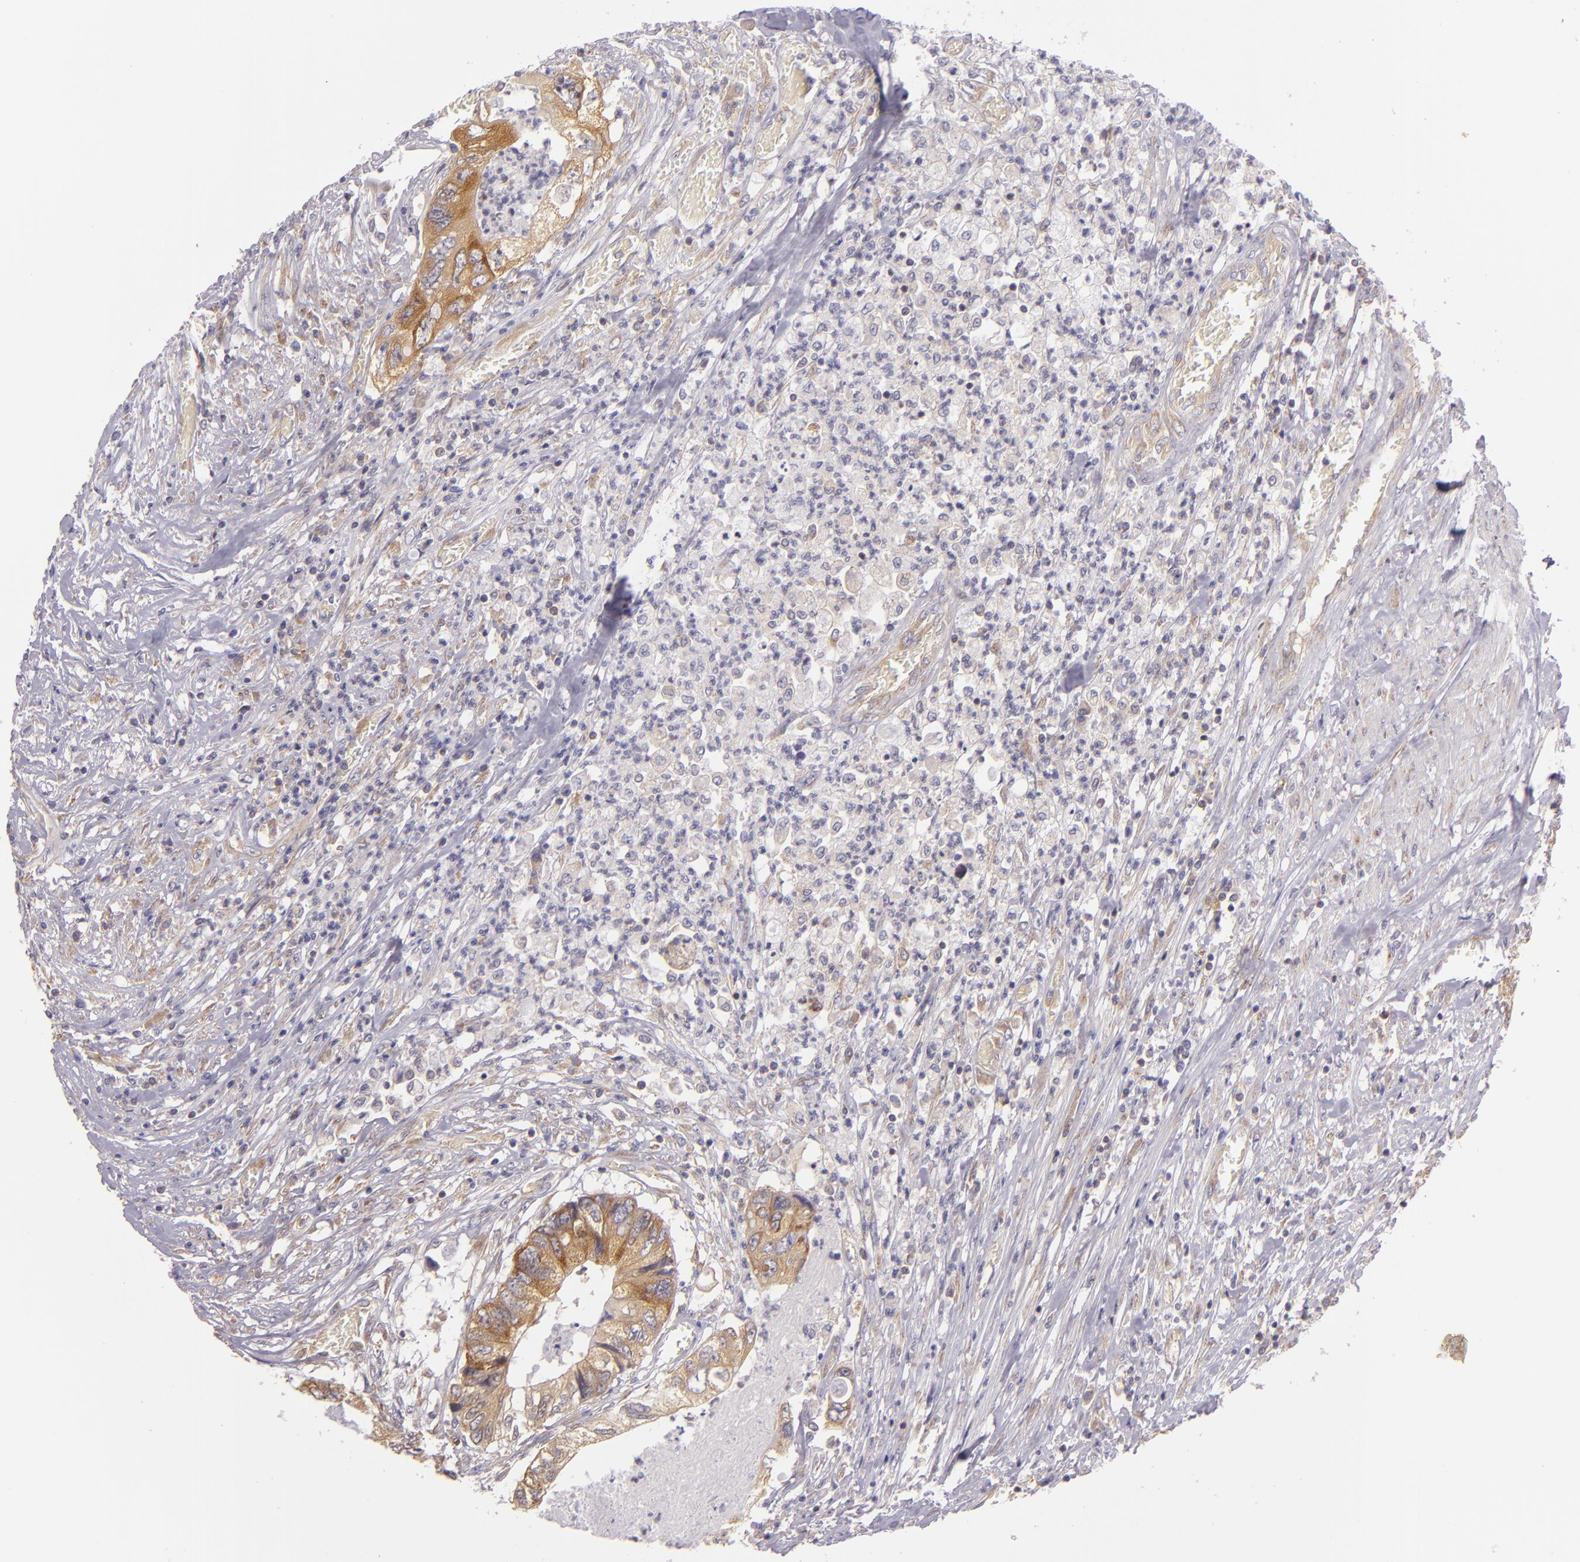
{"staining": {"intensity": "strong", "quantity": ">75%", "location": "cytoplasmic/membranous"}, "tissue": "colorectal cancer", "cell_type": "Tumor cells", "image_type": "cancer", "snomed": [{"axis": "morphology", "description": "Adenocarcinoma, NOS"}, {"axis": "topography", "description": "Rectum"}], "caption": "Protein staining shows strong cytoplasmic/membranous positivity in about >75% of tumor cells in colorectal cancer. (Stains: DAB (3,3'-diaminobenzidine) in brown, nuclei in blue, Microscopy: brightfield microscopy at high magnification).", "gene": "UPF3B", "patient": {"sex": "female", "age": 82}}